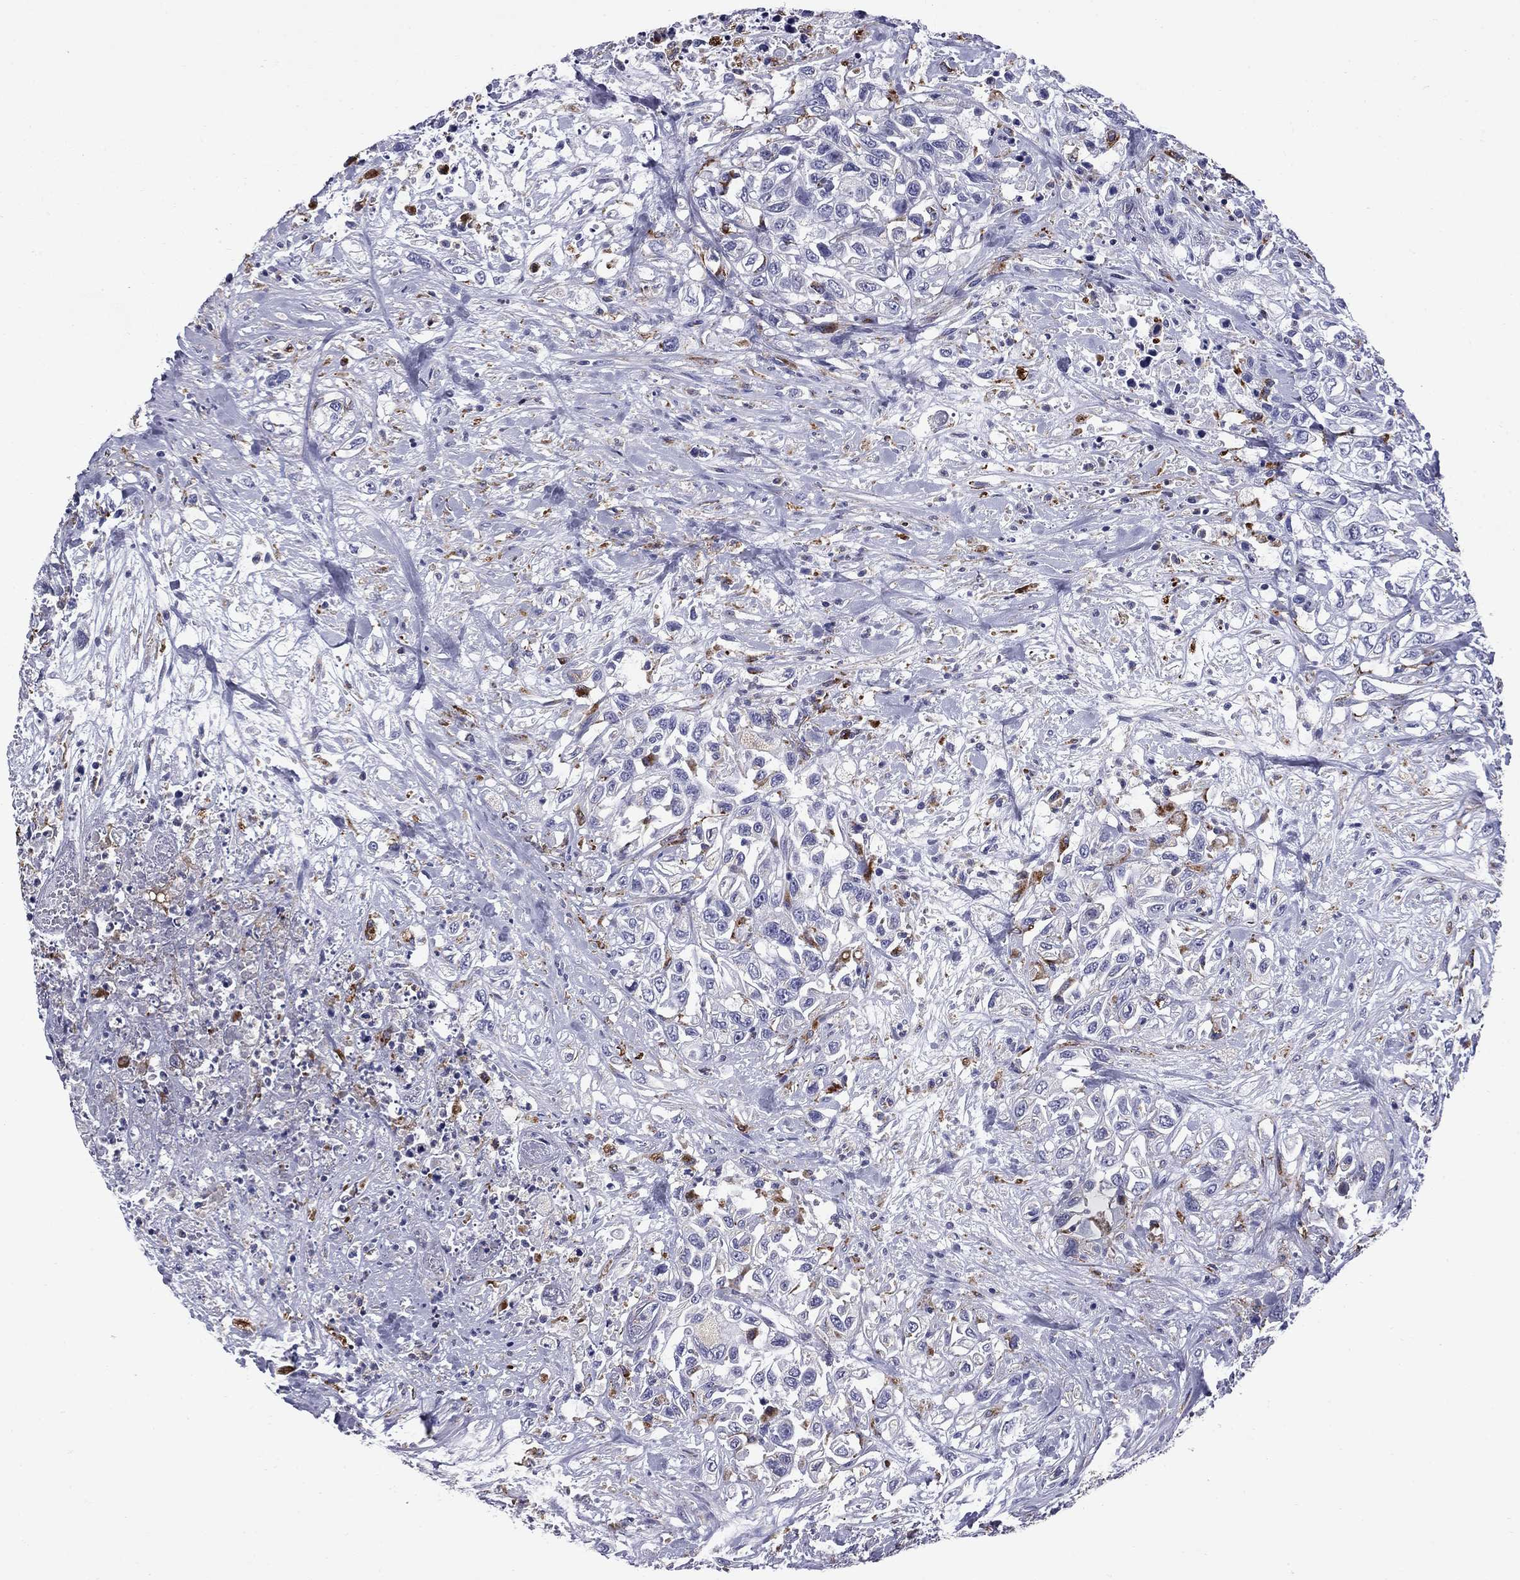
{"staining": {"intensity": "negative", "quantity": "none", "location": "none"}, "tissue": "urothelial cancer", "cell_type": "Tumor cells", "image_type": "cancer", "snomed": [{"axis": "morphology", "description": "Urothelial carcinoma, High grade"}, {"axis": "topography", "description": "Urinary bladder"}], "caption": "Tumor cells are negative for brown protein staining in urothelial cancer.", "gene": "MADCAM1", "patient": {"sex": "female", "age": 56}}